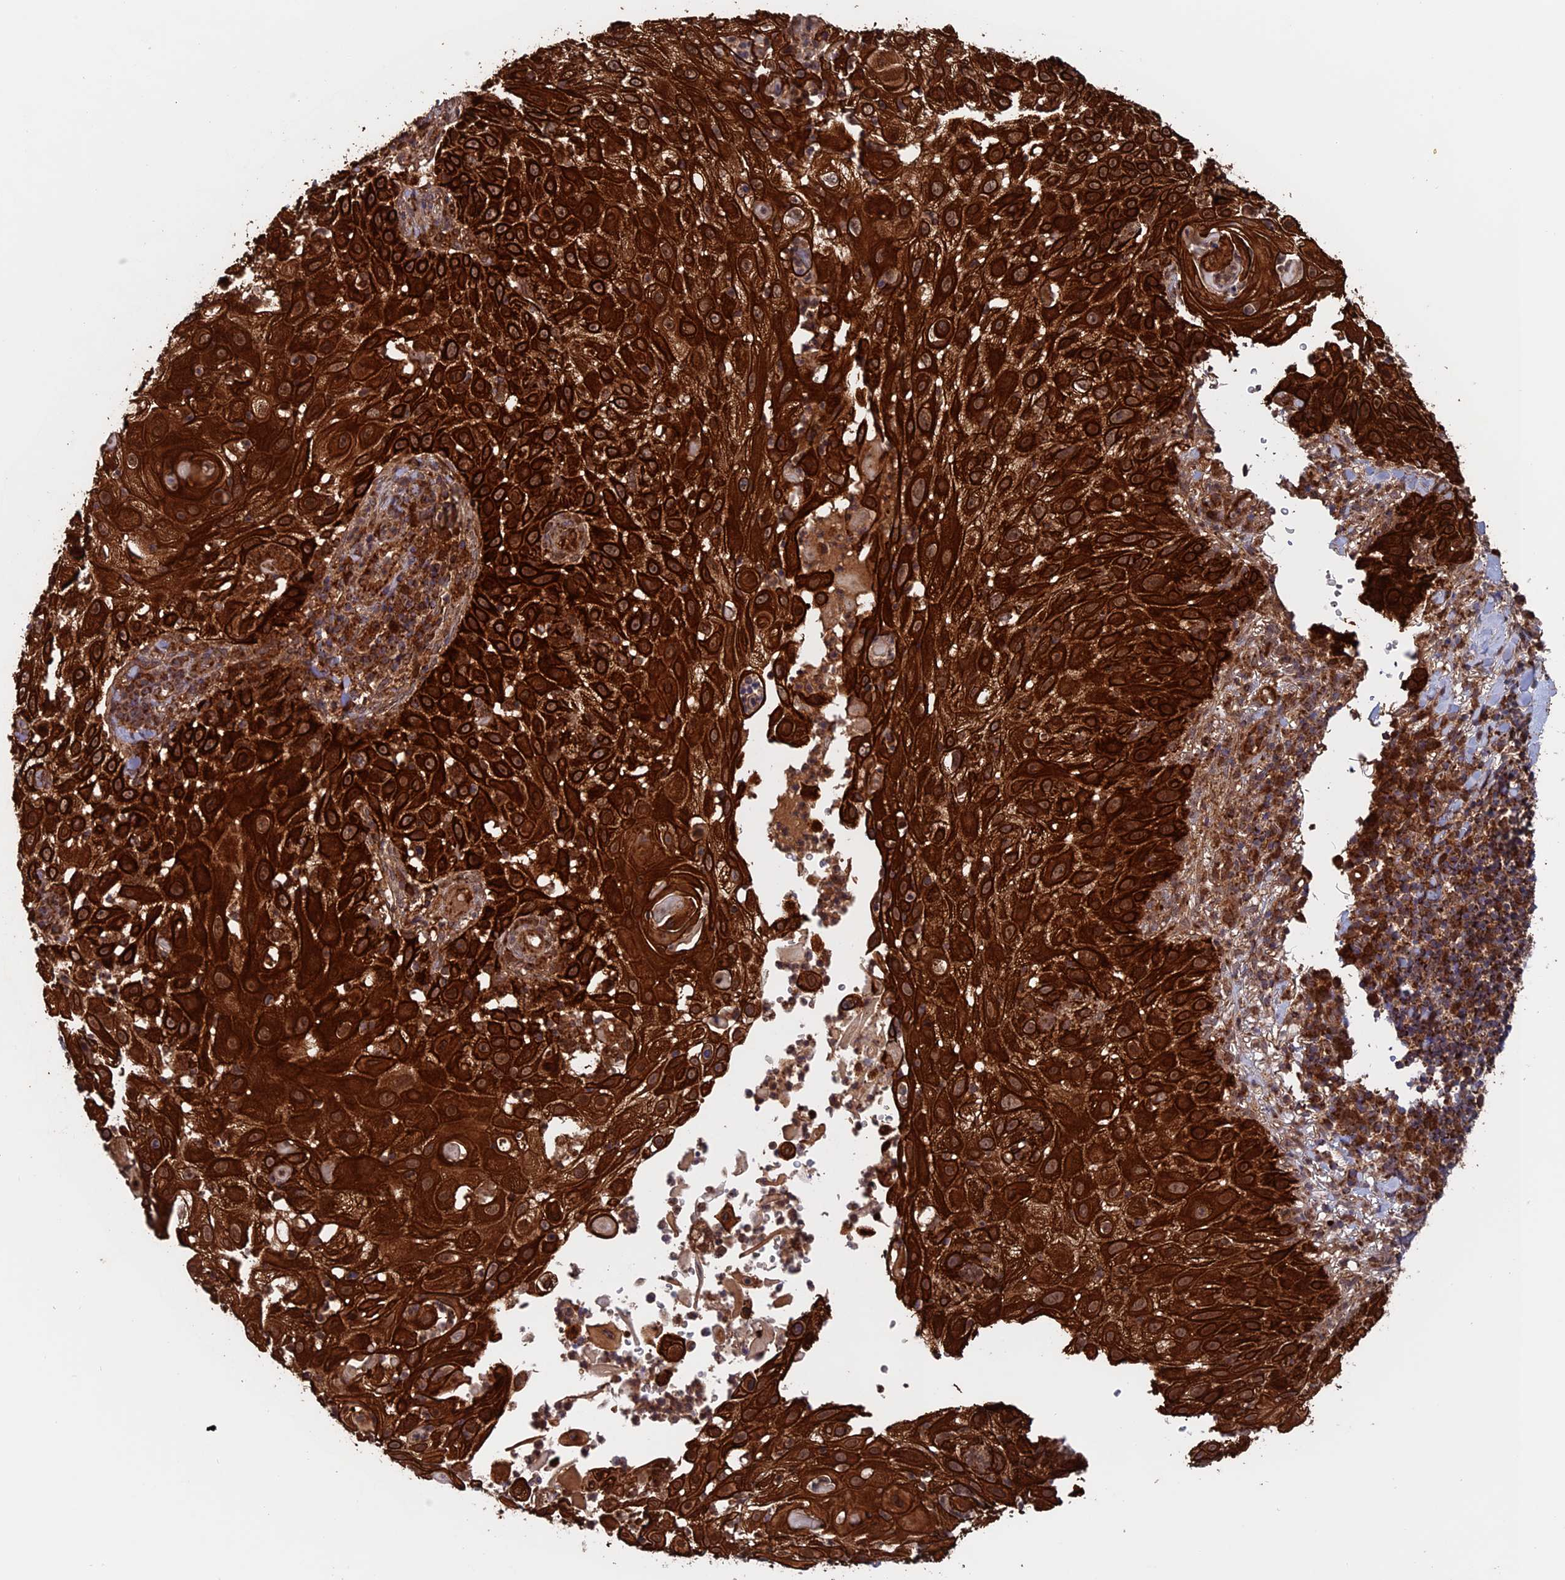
{"staining": {"intensity": "strong", "quantity": ">75%", "location": "cytoplasmic/membranous"}, "tissue": "skin cancer", "cell_type": "Tumor cells", "image_type": "cancer", "snomed": [{"axis": "morphology", "description": "Squamous cell carcinoma, NOS"}, {"axis": "topography", "description": "Skin"}], "caption": "Human skin cancer stained with a brown dye exhibits strong cytoplasmic/membranous positive positivity in about >75% of tumor cells.", "gene": "DTYMK", "patient": {"sex": "female", "age": 44}}